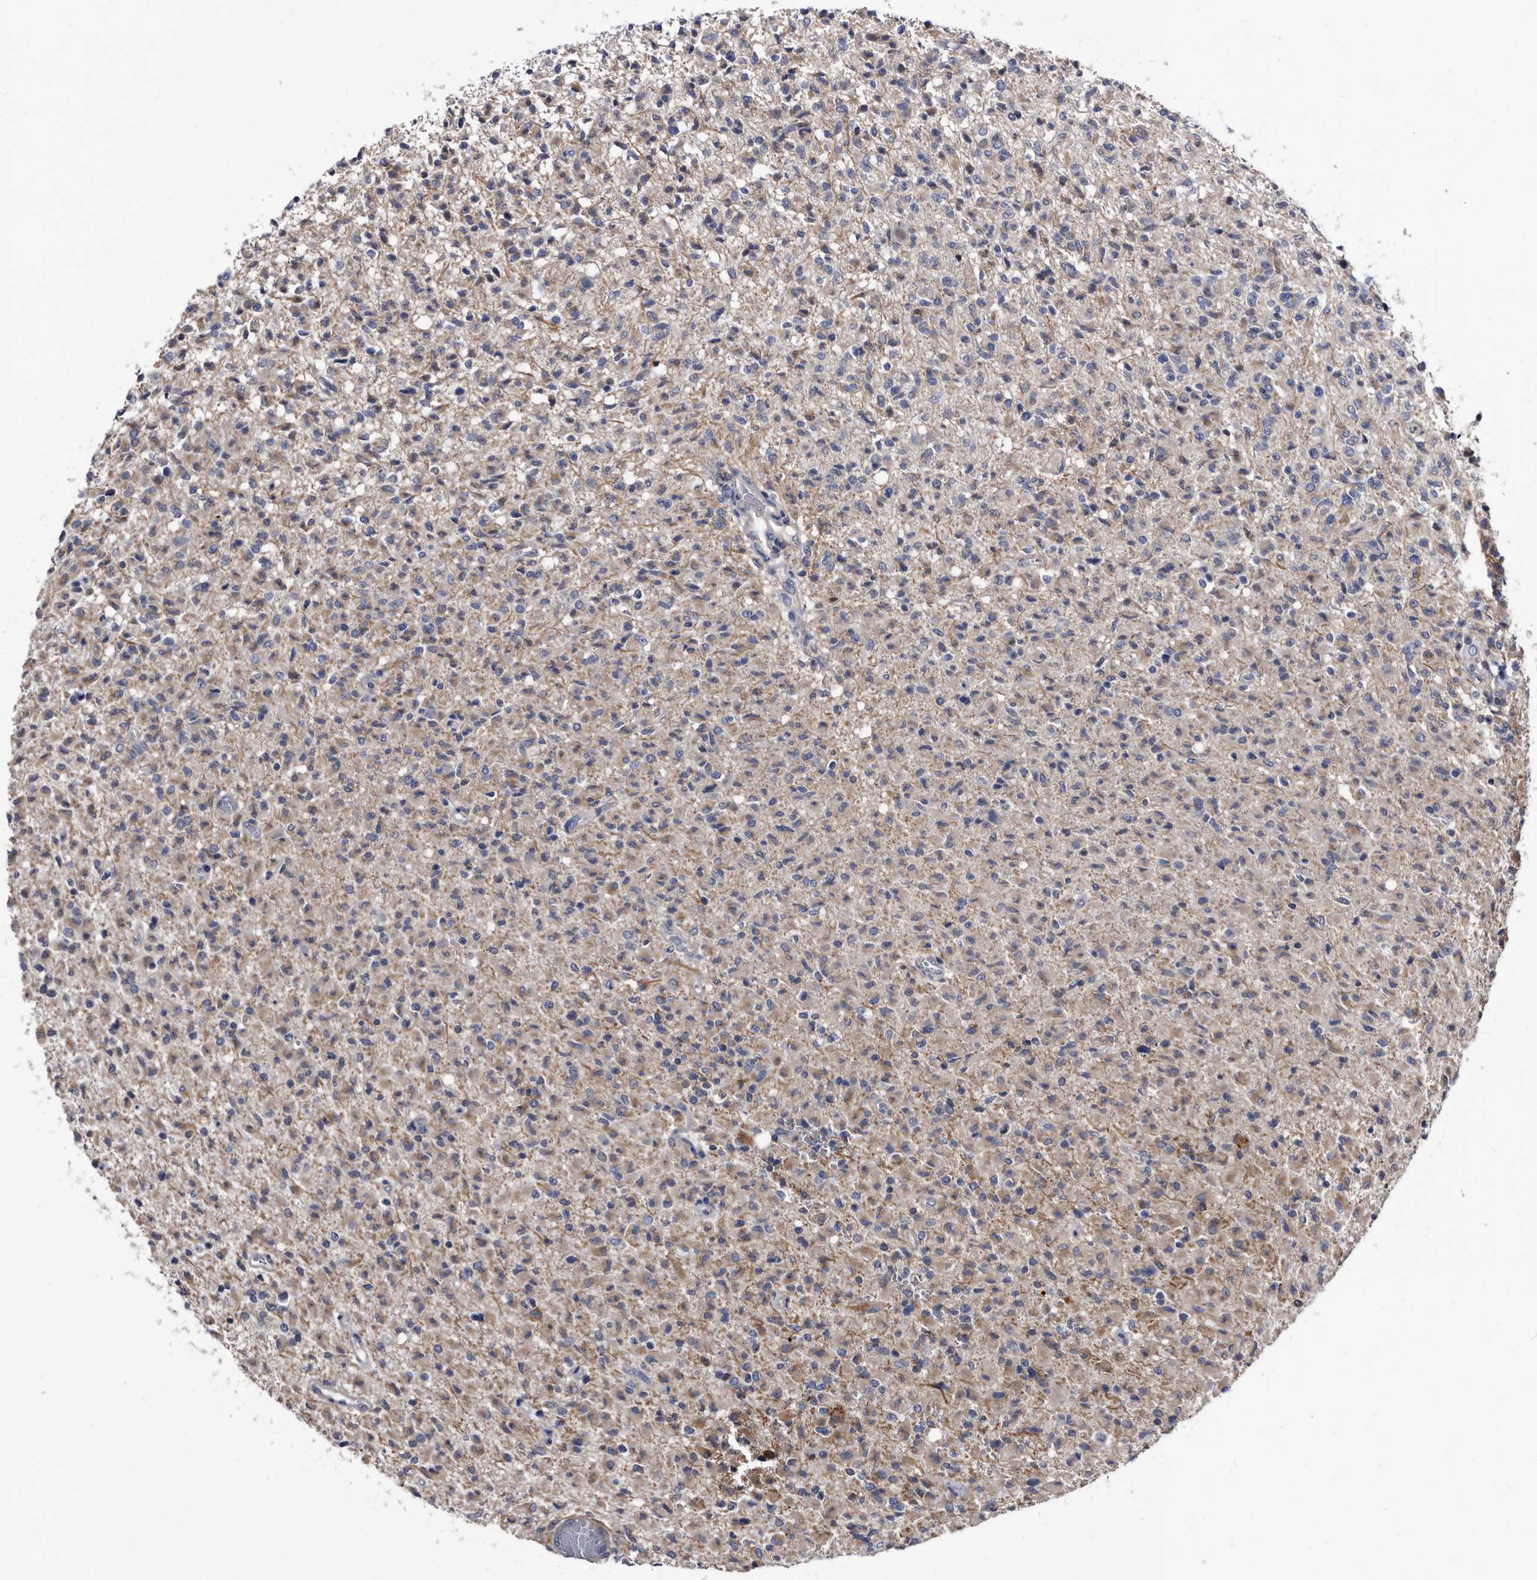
{"staining": {"intensity": "negative", "quantity": "none", "location": "none"}, "tissue": "glioma", "cell_type": "Tumor cells", "image_type": "cancer", "snomed": [{"axis": "morphology", "description": "Glioma, malignant, High grade"}, {"axis": "topography", "description": "Brain"}], "caption": "Immunohistochemistry of glioma displays no expression in tumor cells.", "gene": "DTNBP1", "patient": {"sex": "female", "age": 57}}